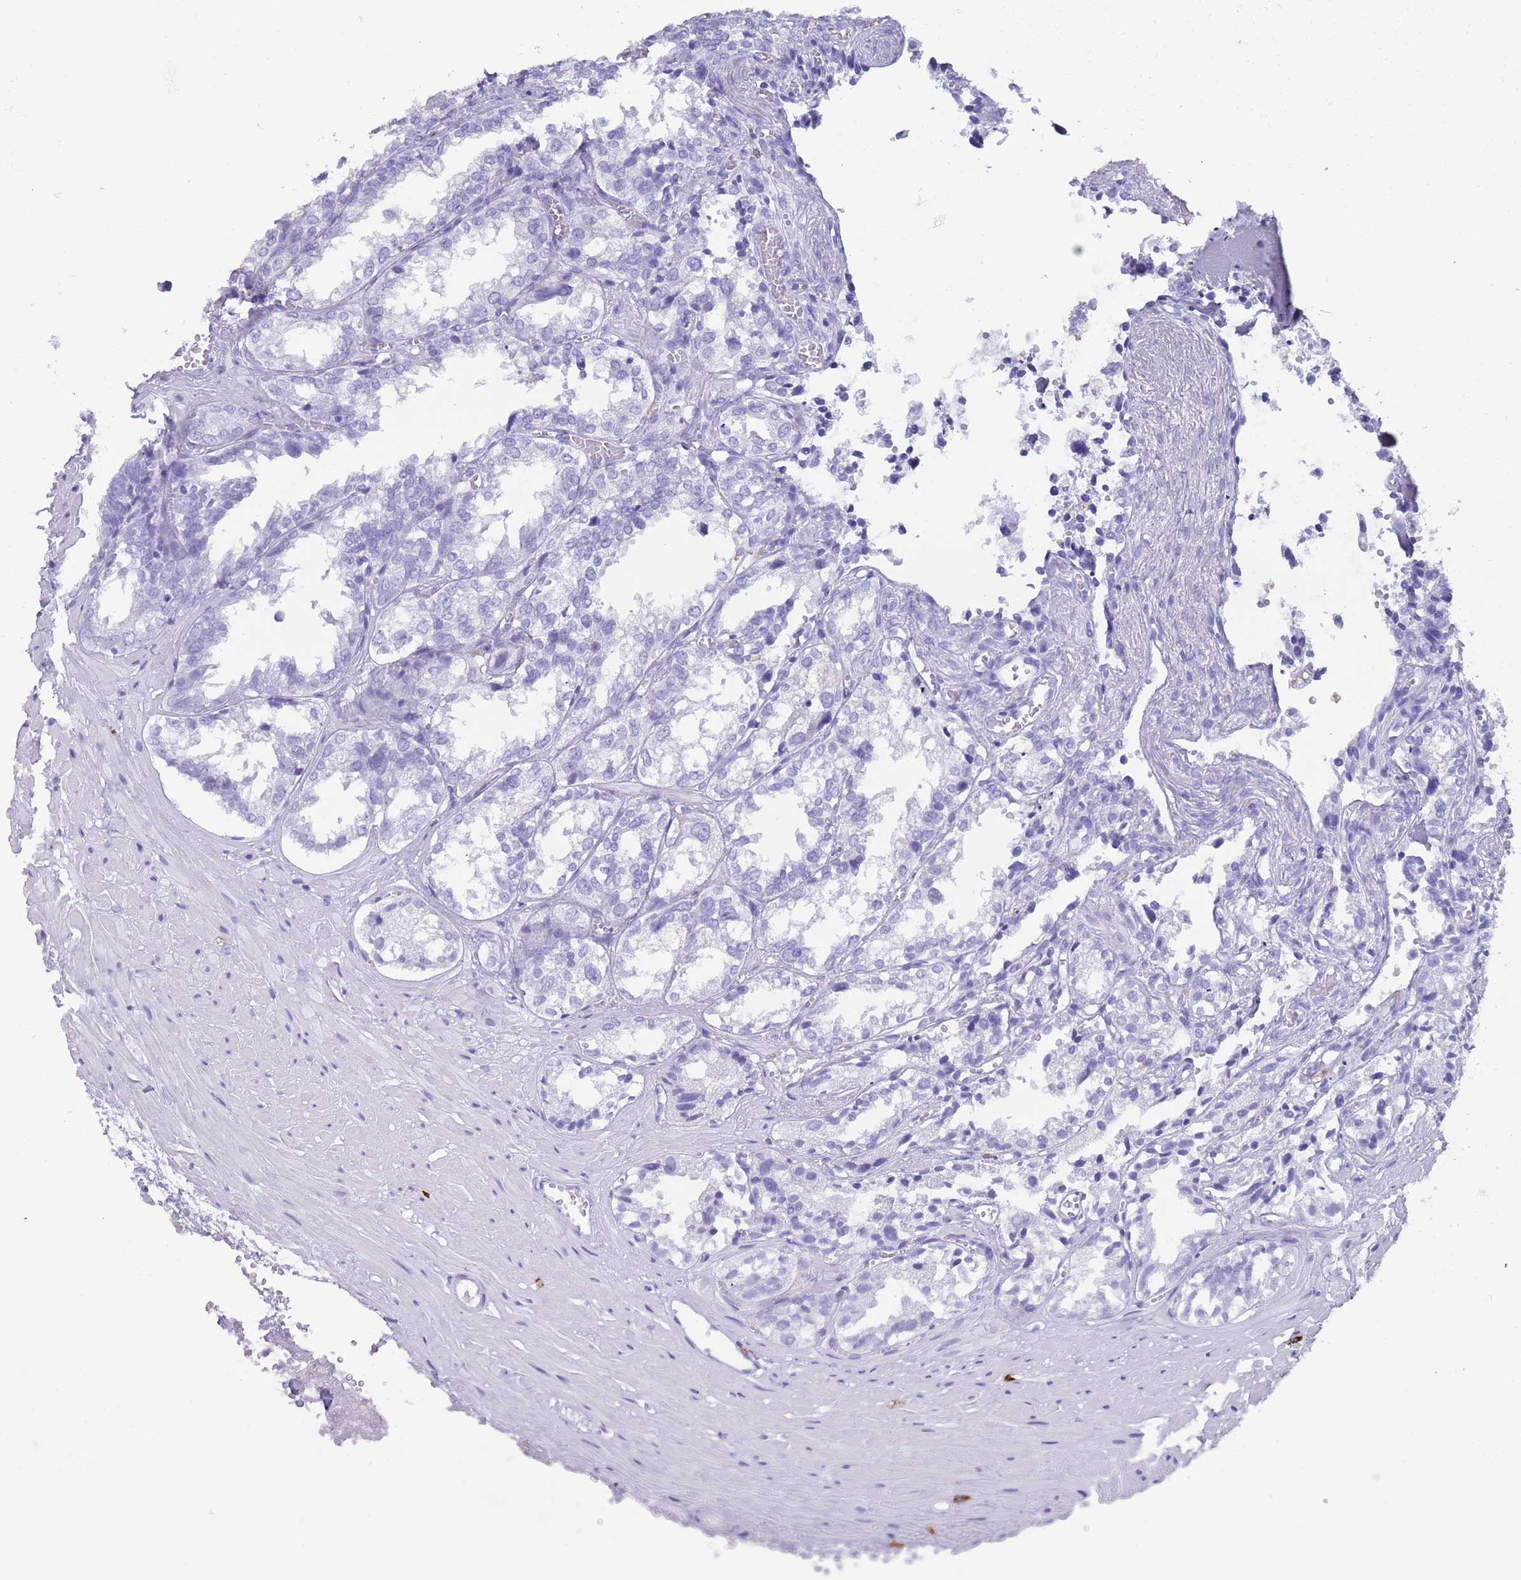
{"staining": {"intensity": "negative", "quantity": "none", "location": "none"}, "tissue": "seminal vesicle", "cell_type": "Glandular cells", "image_type": "normal", "snomed": [{"axis": "morphology", "description": "Normal tissue, NOS"}, {"axis": "topography", "description": "Prostate"}, {"axis": "topography", "description": "Seminal veicle"}], "caption": "Photomicrograph shows no protein staining in glandular cells of unremarkable seminal vesicle.", "gene": "MYADML2", "patient": {"sex": "male", "age": 51}}